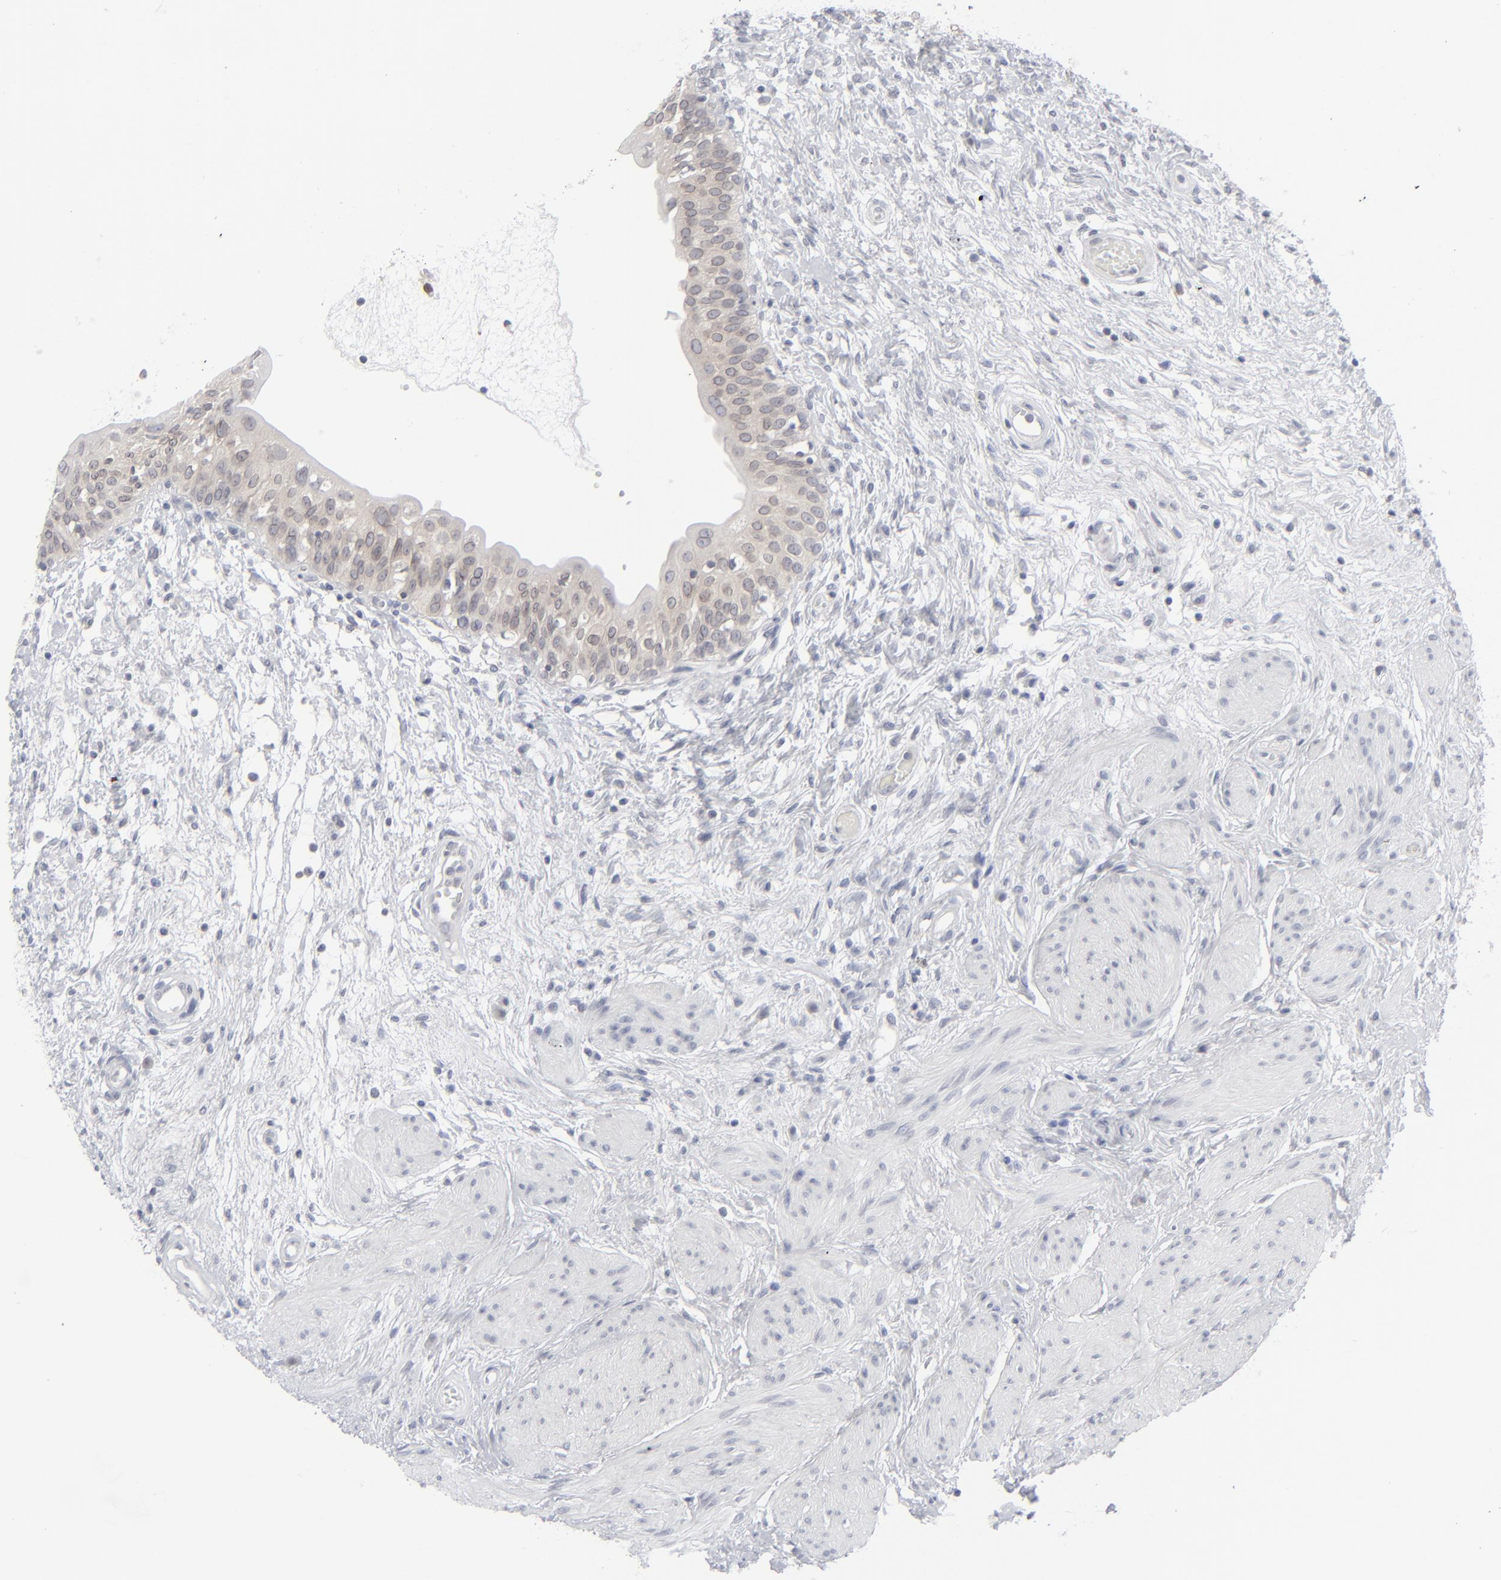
{"staining": {"intensity": "weak", "quantity": "25%-75%", "location": "cytoplasmic/membranous,nuclear"}, "tissue": "urinary bladder", "cell_type": "Urothelial cells", "image_type": "normal", "snomed": [{"axis": "morphology", "description": "Normal tissue, NOS"}, {"axis": "topography", "description": "Urinary bladder"}], "caption": "High-magnification brightfield microscopy of unremarkable urinary bladder stained with DAB (brown) and counterstained with hematoxylin (blue). urothelial cells exhibit weak cytoplasmic/membranous,nuclear positivity is seen in approximately25%-75% of cells.", "gene": "NUP88", "patient": {"sex": "female", "age": 55}}